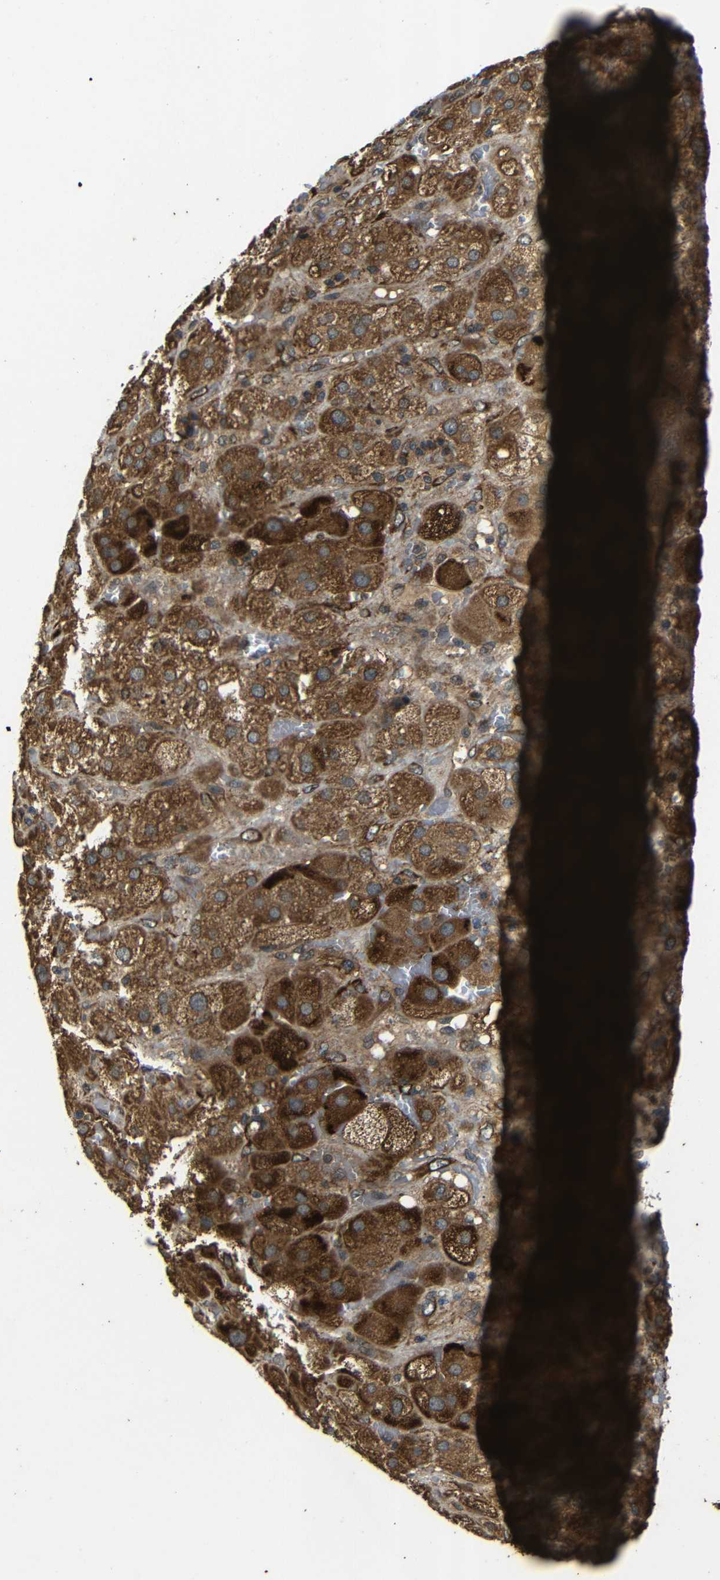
{"staining": {"intensity": "strong", "quantity": ">75%", "location": "cytoplasmic/membranous"}, "tissue": "adrenal gland", "cell_type": "Glandular cells", "image_type": "normal", "snomed": [{"axis": "morphology", "description": "Normal tissue, NOS"}, {"axis": "topography", "description": "Adrenal gland"}], "caption": "The micrograph displays a brown stain indicating the presence of a protein in the cytoplasmic/membranous of glandular cells in adrenal gland.", "gene": "TRPC1", "patient": {"sex": "female", "age": 47}}